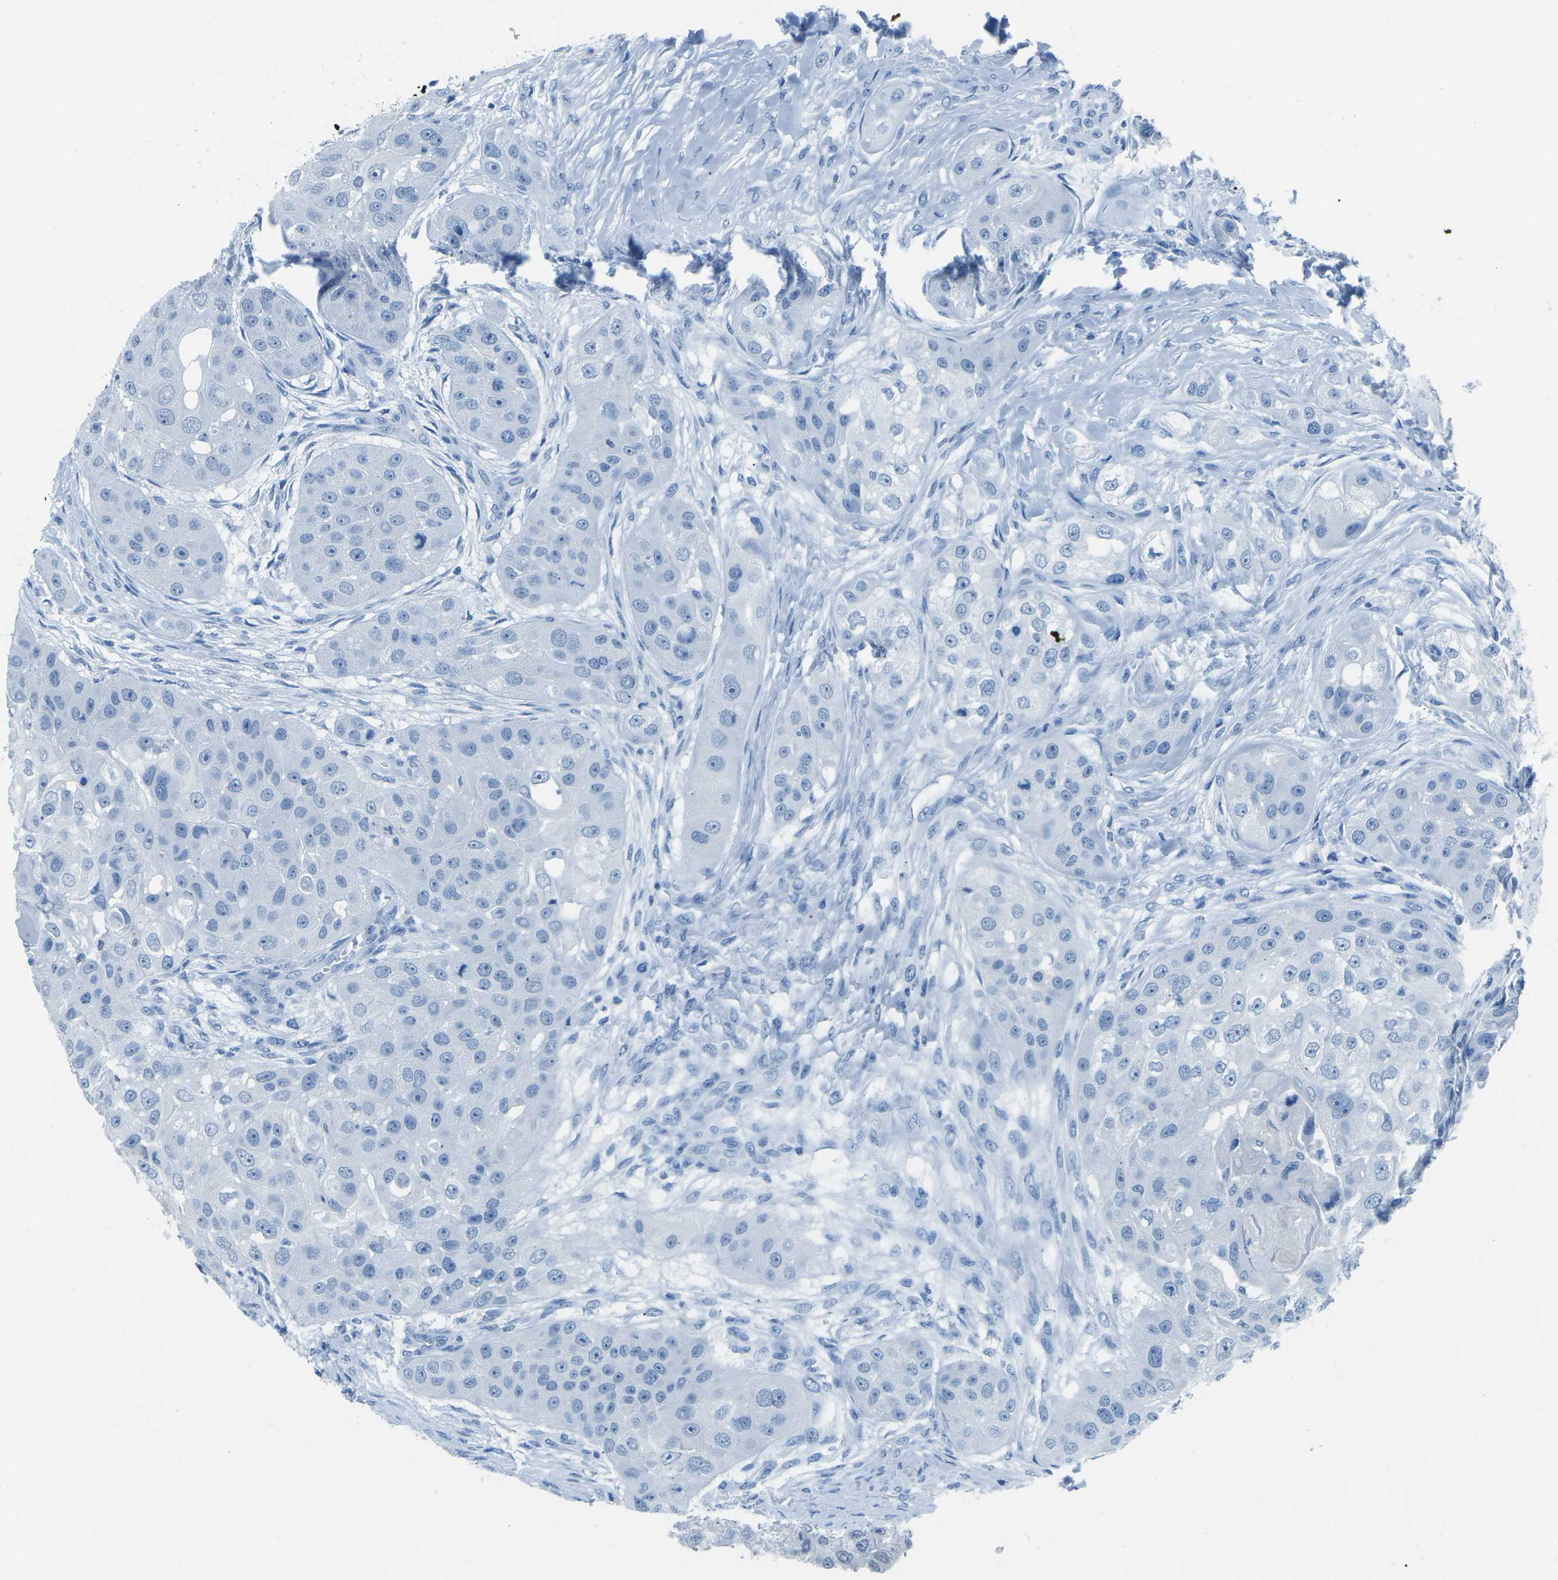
{"staining": {"intensity": "negative", "quantity": "none", "location": "none"}, "tissue": "head and neck cancer", "cell_type": "Tumor cells", "image_type": "cancer", "snomed": [{"axis": "morphology", "description": "Normal tissue, NOS"}, {"axis": "morphology", "description": "Squamous cell carcinoma, NOS"}, {"axis": "topography", "description": "Skeletal muscle"}, {"axis": "topography", "description": "Head-Neck"}], "caption": "An image of human head and neck squamous cell carcinoma is negative for staining in tumor cells.", "gene": "MYH8", "patient": {"sex": "male", "age": 51}}